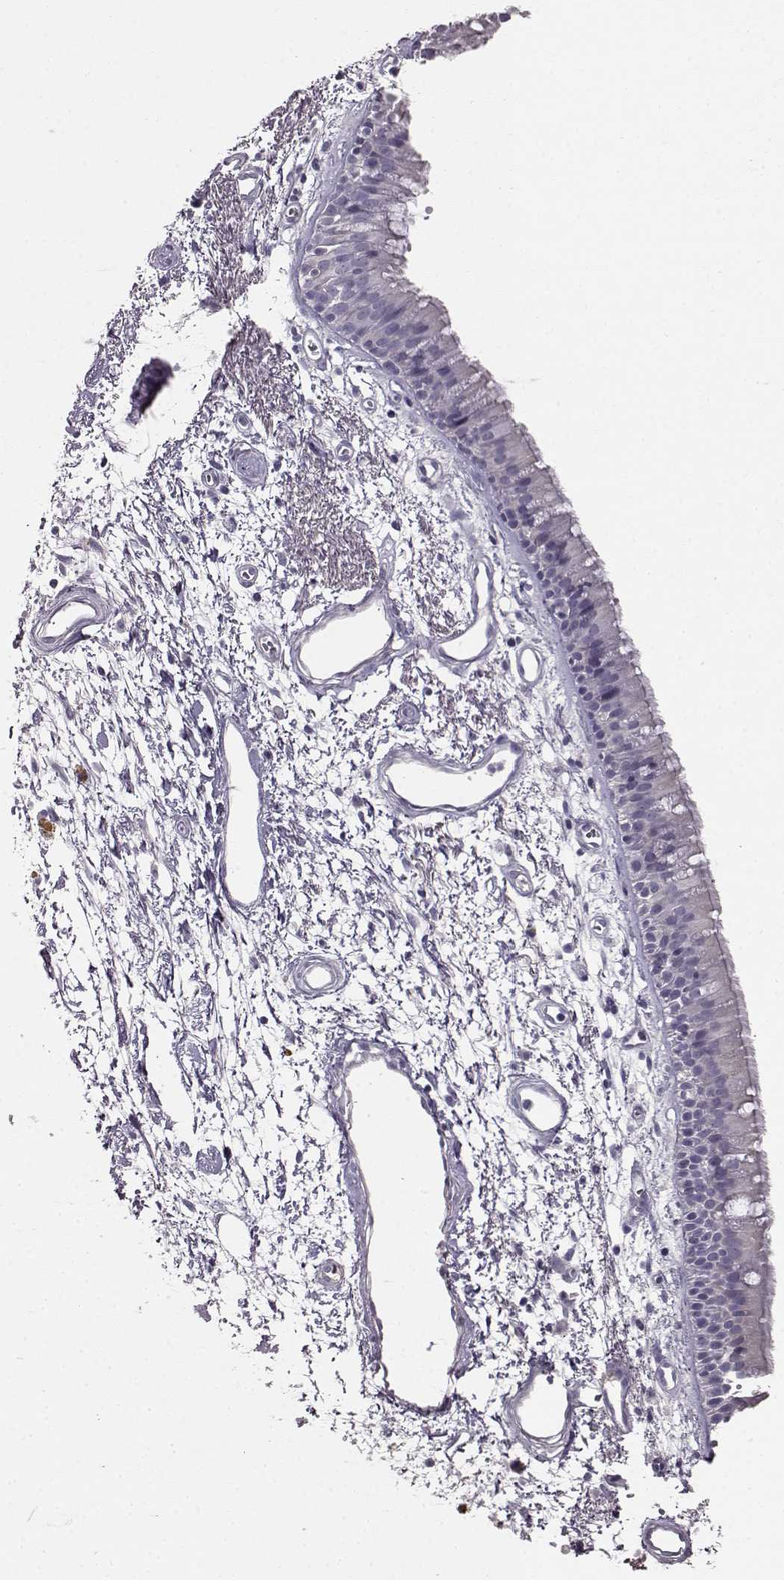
{"staining": {"intensity": "negative", "quantity": "none", "location": "none"}, "tissue": "bronchus", "cell_type": "Respiratory epithelial cells", "image_type": "normal", "snomed": [{"axis": "morphology", "description": "Normal tissue, NOS"}, {"axis": "morphology", "description": "Squamous cell carcinoma, NOS"}, {"axis": "topography", "description": "Cartilage tissue"}, {"axis": "topography", "description": "Bronchus"}, {"axis": "topography", "description": "Lung"}], "caption": "Human bronchus stained for a protein using immunohistochemistry (IHC) shows no staining in respiratory epithelial cells.", "gene": "KRT81", "patient": {"sex": "male", "age": 66}}